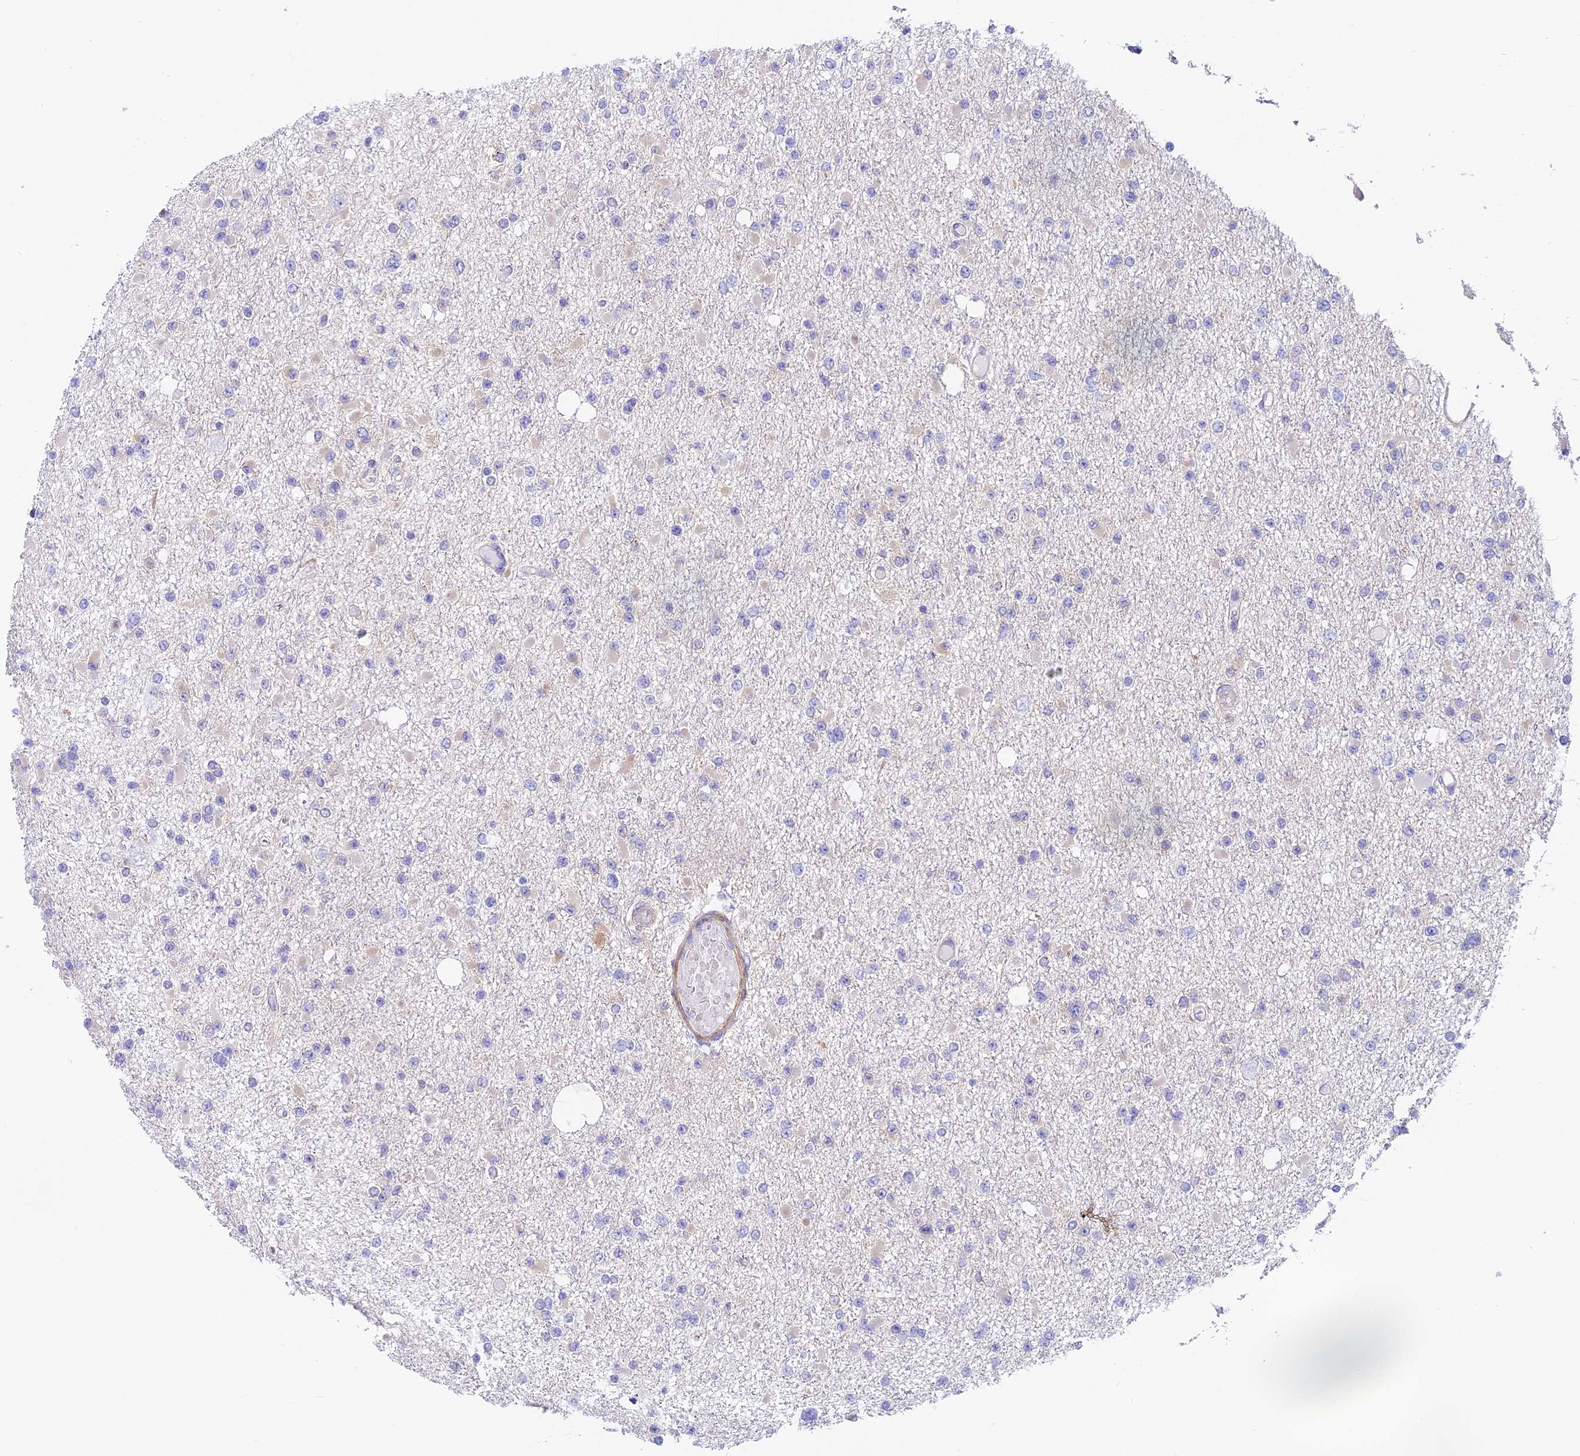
{"staining": {"intensity": "negative", "quantity": "none", "location": "none"}, "tissue": "glioma", "cell_type": "Tumor cells", "image_type": "cancer", "snomed": [{"axis": "morphology", "description": "Glioma, malignant, Low grade"}, {"axis": "topography", "description": "Brain"}], "caption": "There is no significant staining in tumor cells of malignant low-grade glioma.", "gene": "HOMER3", "patient": {"sex": "female", "age": 22}}